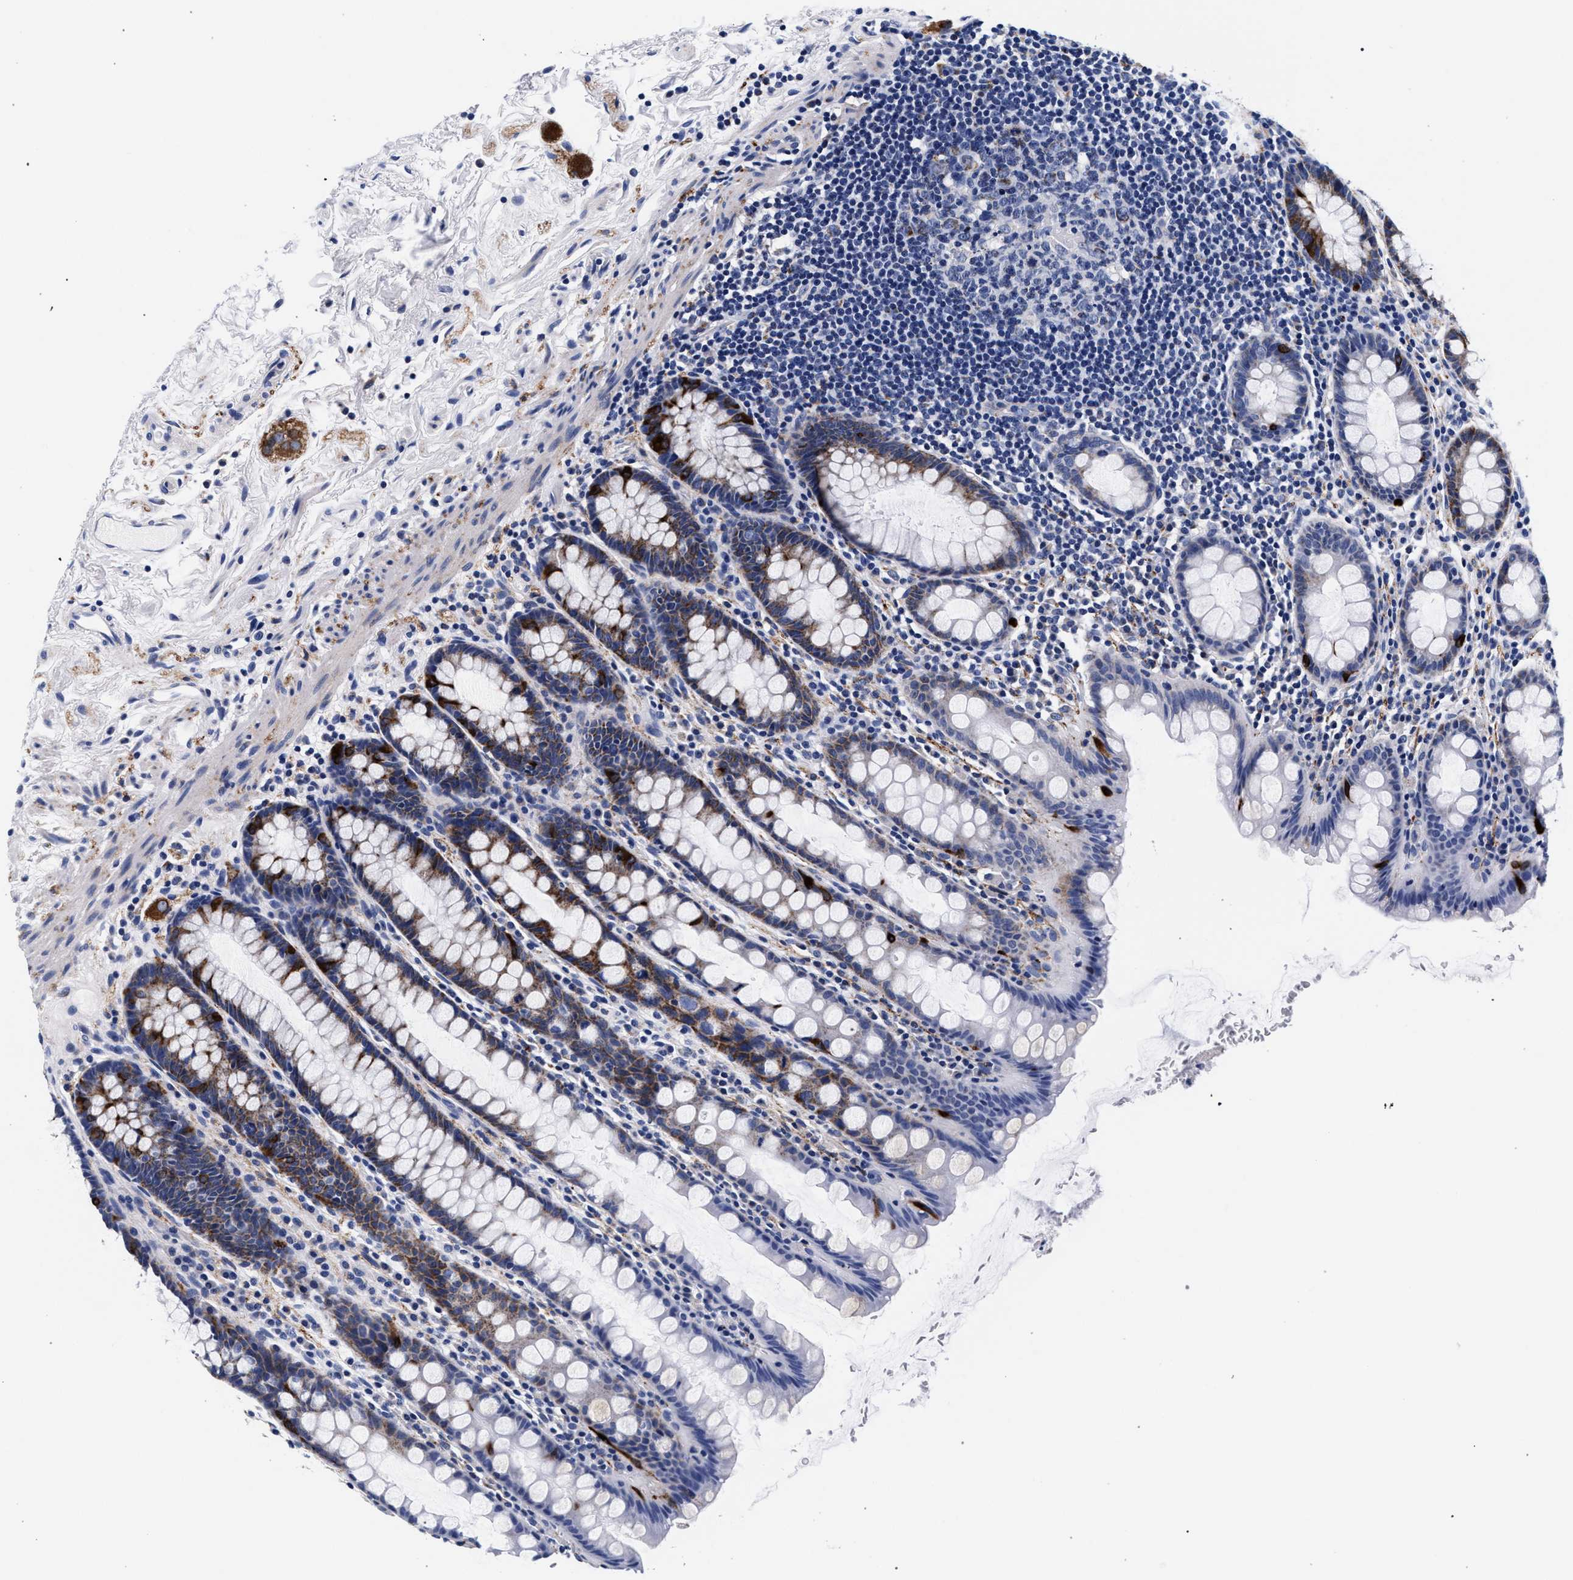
{"staining": {"intensity": "strong", "quantity": "<25%", "location": "cytoplasmic/membranous"}, "tissue": "rectum", "cell_type": "Glandular cells", "image_type": "normal", "snomed": [{"axis": "morphology", "description": "Normal tissue, NOS"}, {"axis": "topography", "description": "Rectum"}], "caption": "Protein staining of benign rectum demonstrates strong cytoplasmic/membranous expression in approximately <25% of glandular cells. The staining was performed using DAB, with brown indicating positive protein expression. Nuclei are stained blue with hematoxylin.", "gene": "RAB3B", "patient": {"sex": "male", "age": 92}}